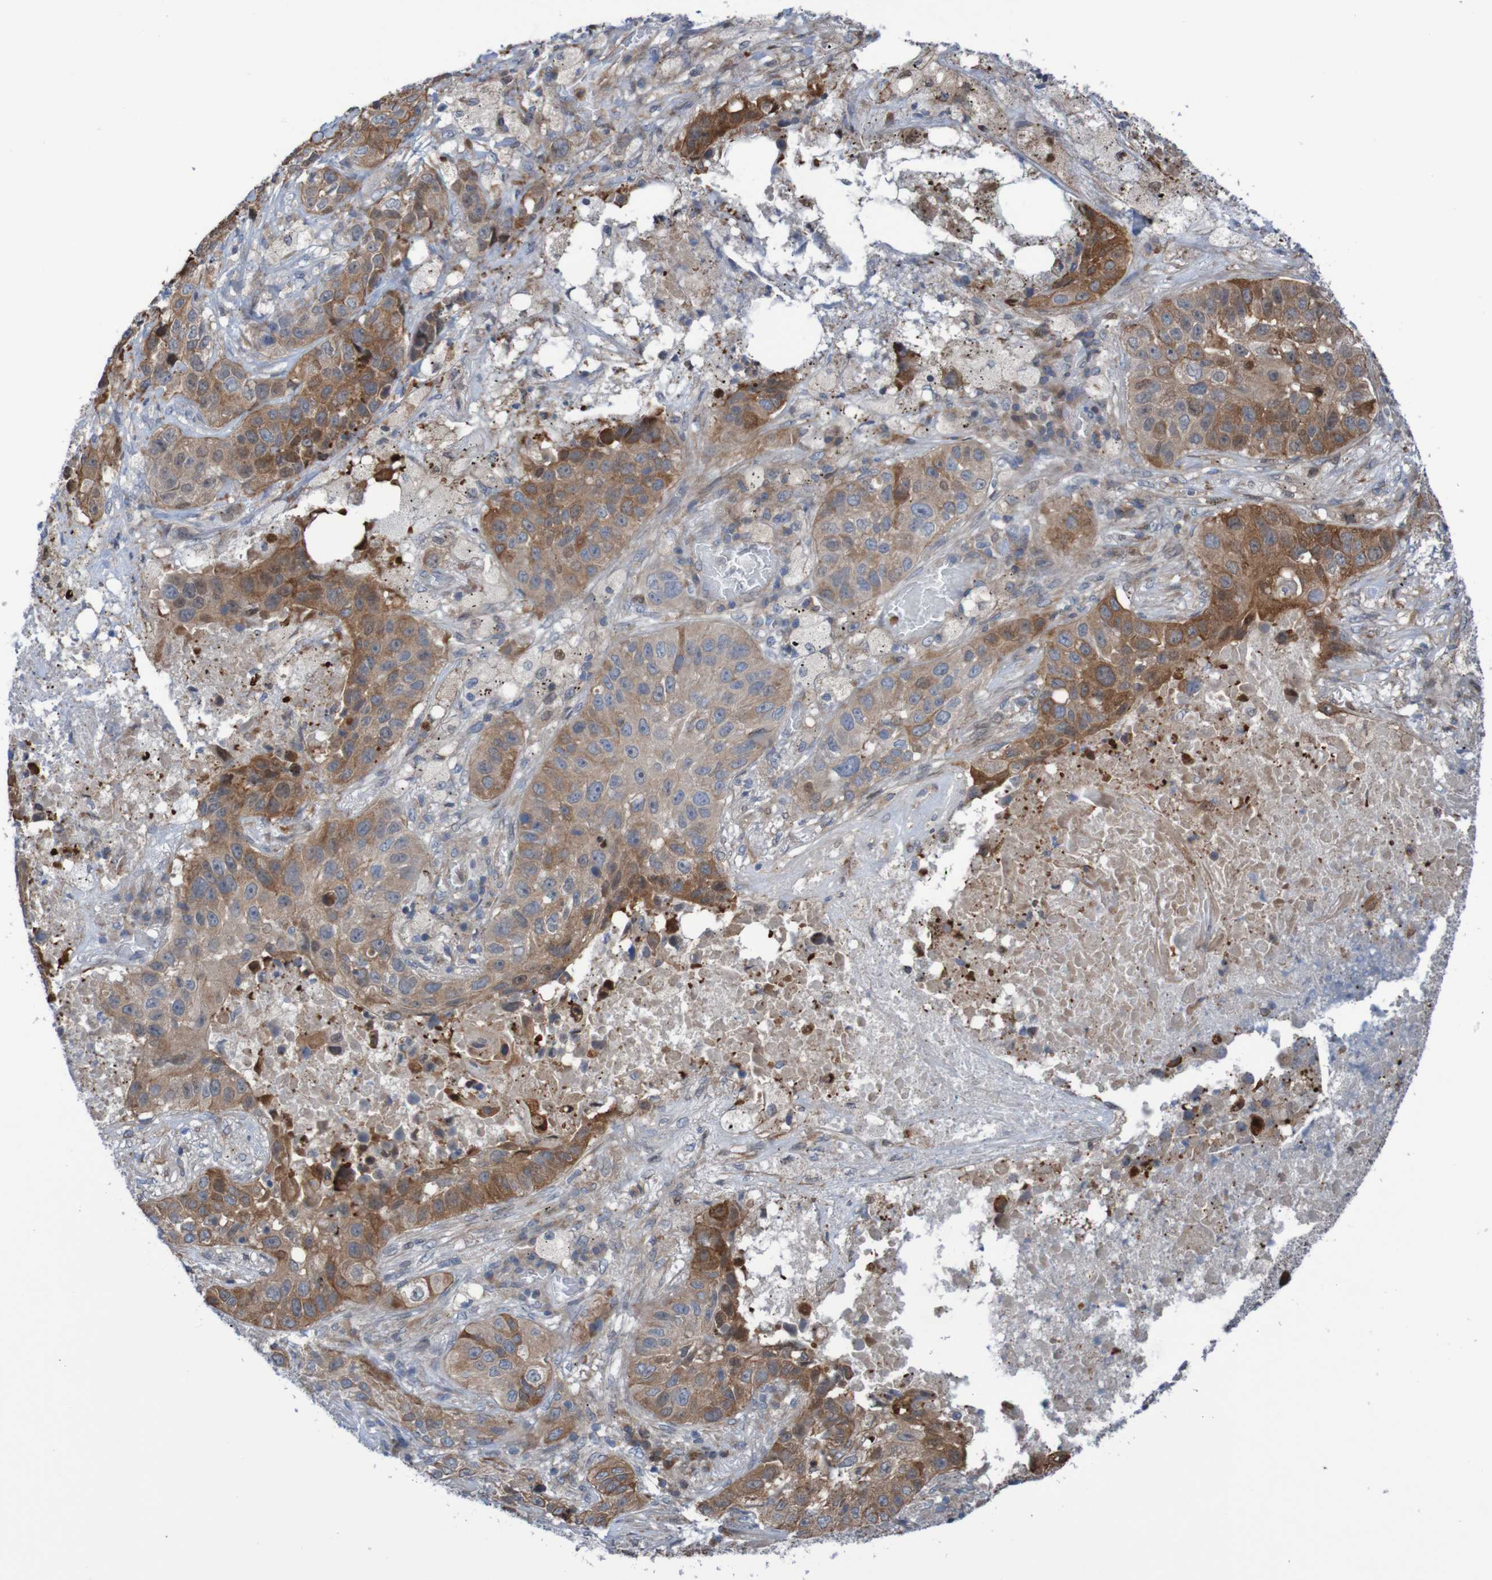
{"staining": {"intensity": "strong", "quantity": ">75%", "location": "cytoplasmic/membranous"}, "tissue": "lung cancer", "cell_type": "Tumor cells", "image_type": "cancer", "snomed": [{"axis": "morphology", "description": "Squamous cell carcinoma, NOS"}, {"axis": "topography", "description": "Lung"}], "caption": "Immunohistochemistry (DAB (3,3'-diaminobenzidine)) staining of lung squamous cell carcinoma exhibits strong cytoplasmic/membranous protein staining in approximately >75% of tumor cells. (Stains: DAB in brown, nuclei in blue, Microscopy: brightfield microscopy at high magnification).", "gene": "ANGPT4", "patient": {"sex": "male", "age": 57}}